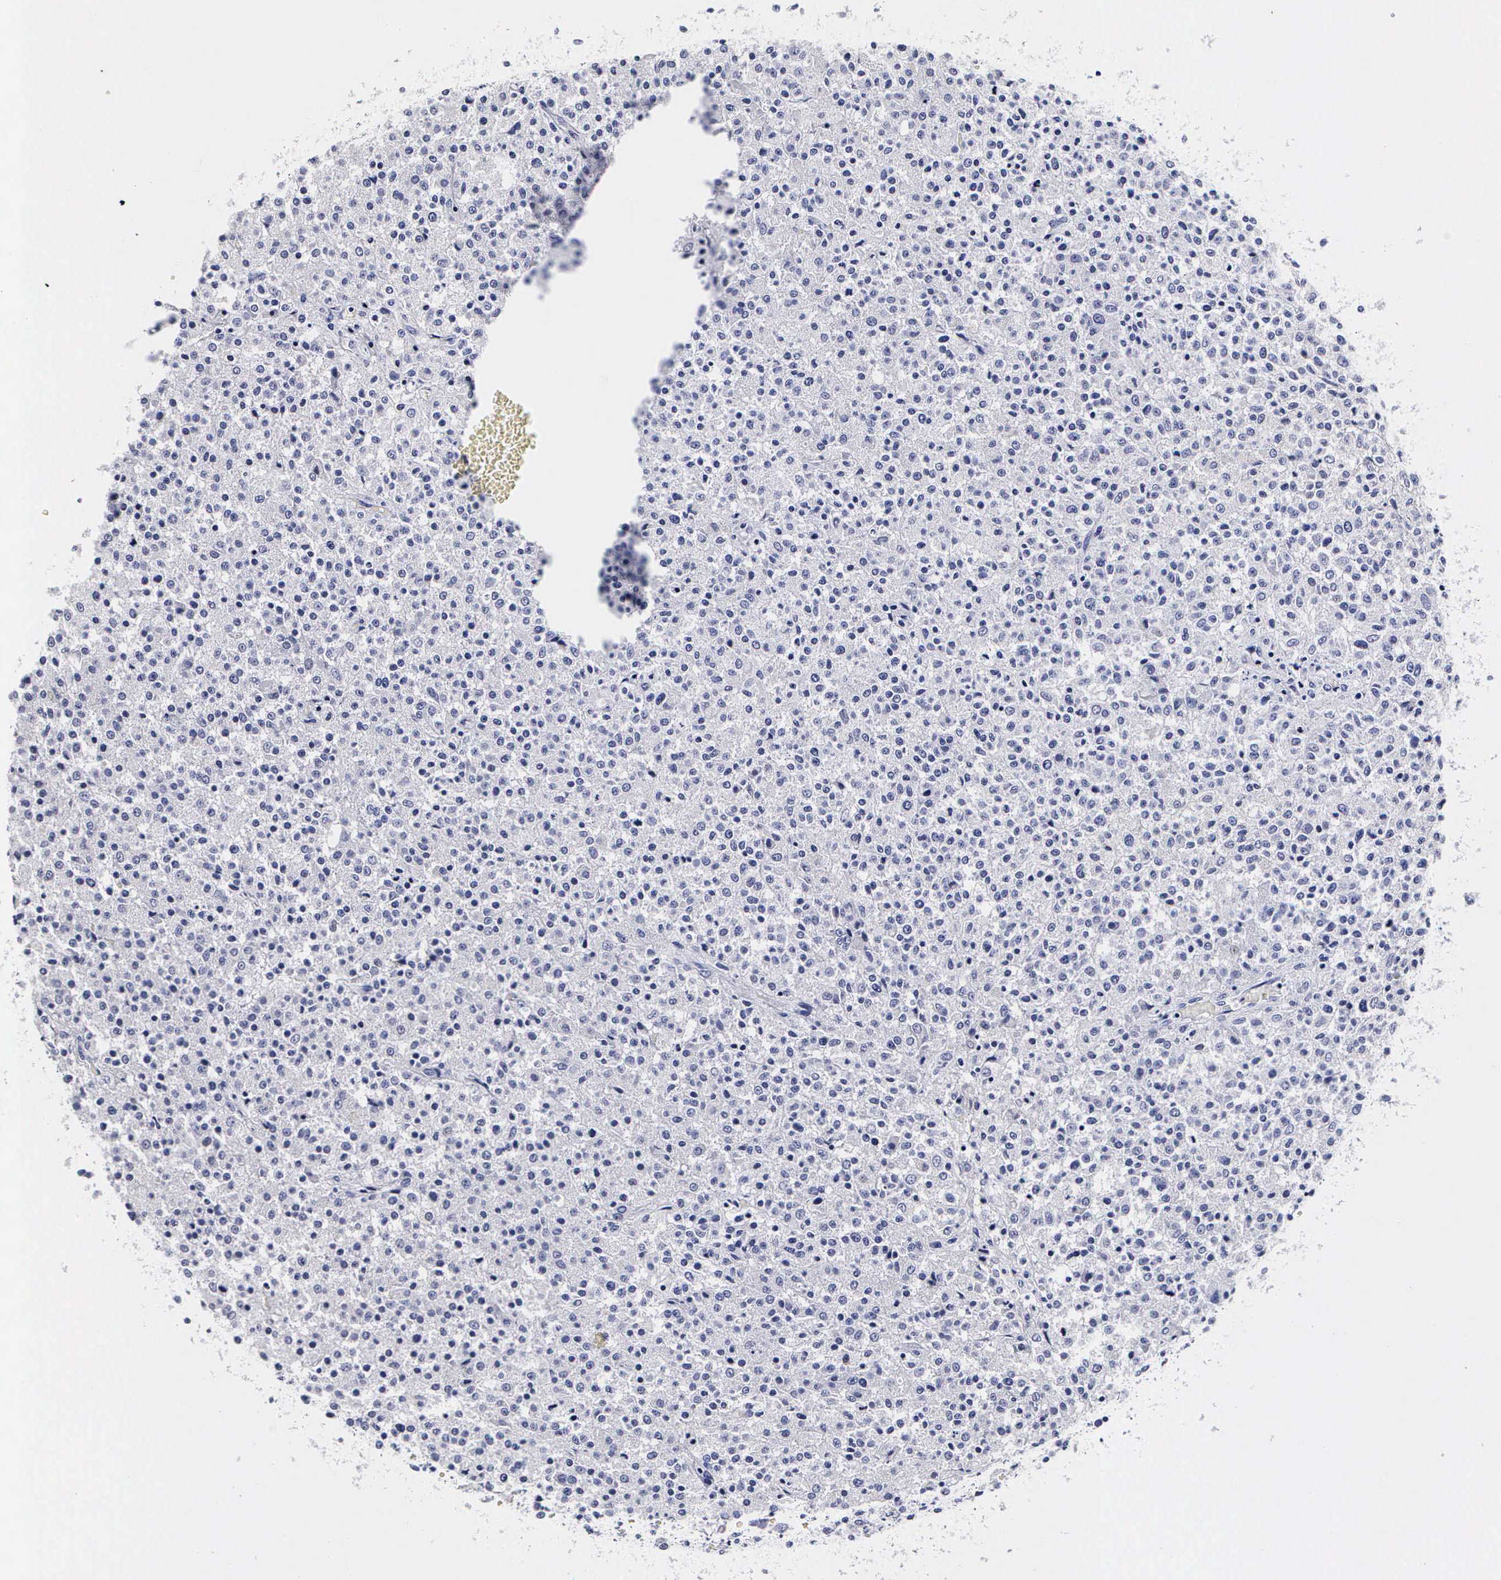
{"staining": {"intensity": "negative", "quantity": "none", "location": "none"}, "tissue": "testis cancer", "cell_type": "Tumor cells", "image_type": "cancer", "snomed": [{"axis": "morphology", "description": "Seminoma, NOS"}, {"axis": "topography", "description": "Testis"}], "caption": "DAB (3,3'-diaminobenzidine) immunohistochemical staining of testis seminoma exhibits no significant expression in tumor cells.", "gene": "RNASE6", "patient": {"sex": "male", "age": 59}}